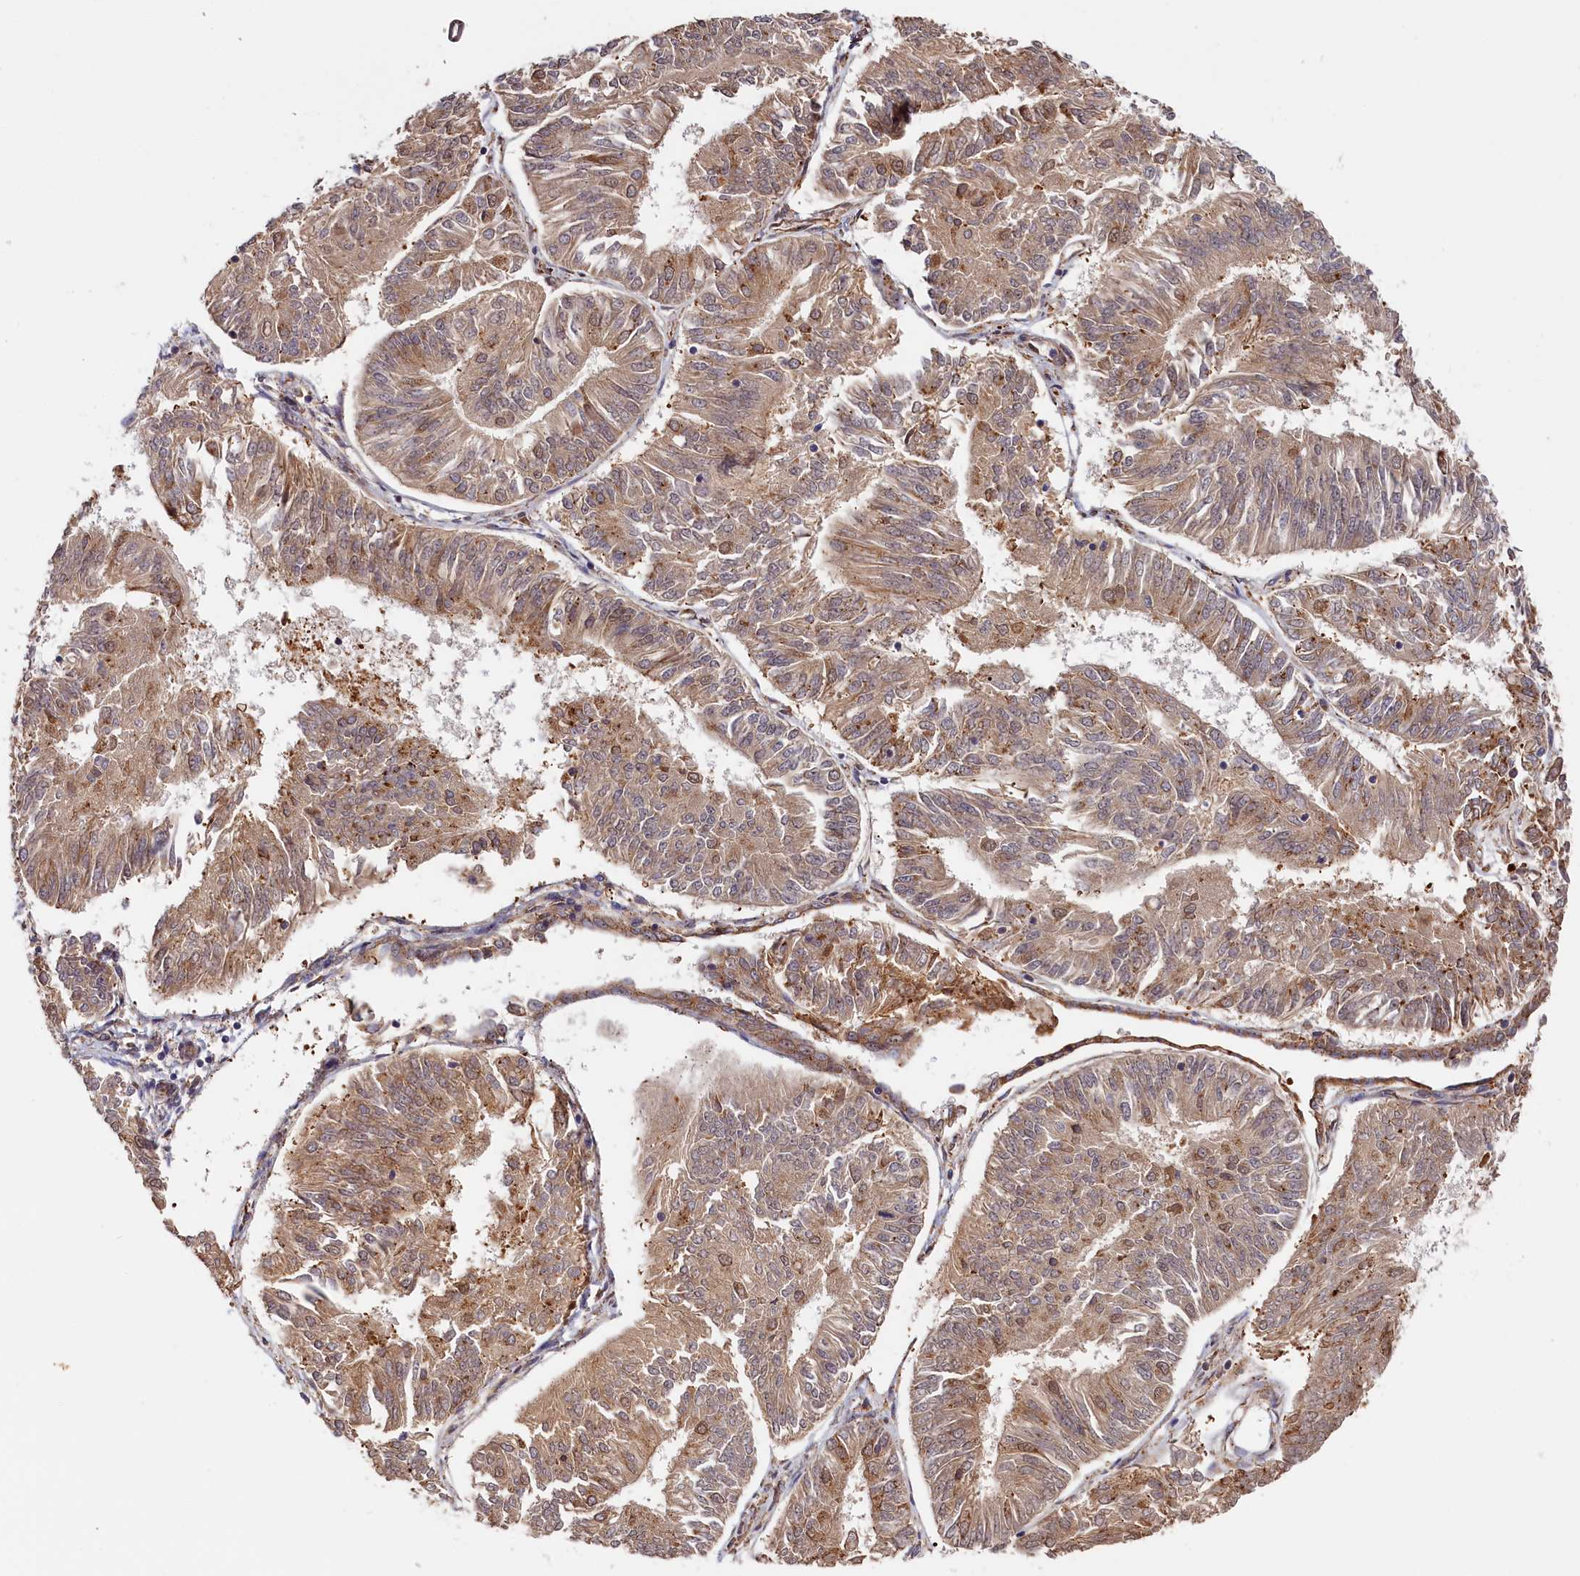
{"staining": {"intensity": "moderate", "quantity": ">75%", "location": "cytoplasmic/membranous"}, "tissue": "endometrial cancer", "cell_type": "Tumor cells", "image_type": "cancer", "snomed": [{"axis": "morphology", "description": "Adenocarcinoma, NOS"}, {"axis": "topography", "description": "Endometrium"}], "caption": "Adenocarcinoma (endometrial) tissue reveals moderate cytoplasmic/membranous expression in approximately >75% of tumor cells, visualized by immunohistochemistry. (DAB (3,3'-diaminobenzidine) IHC, brown staining for protein, blue staining for nuclei).", "gene": "CEP44", "patient": {"sex": "female", "age": 58}}